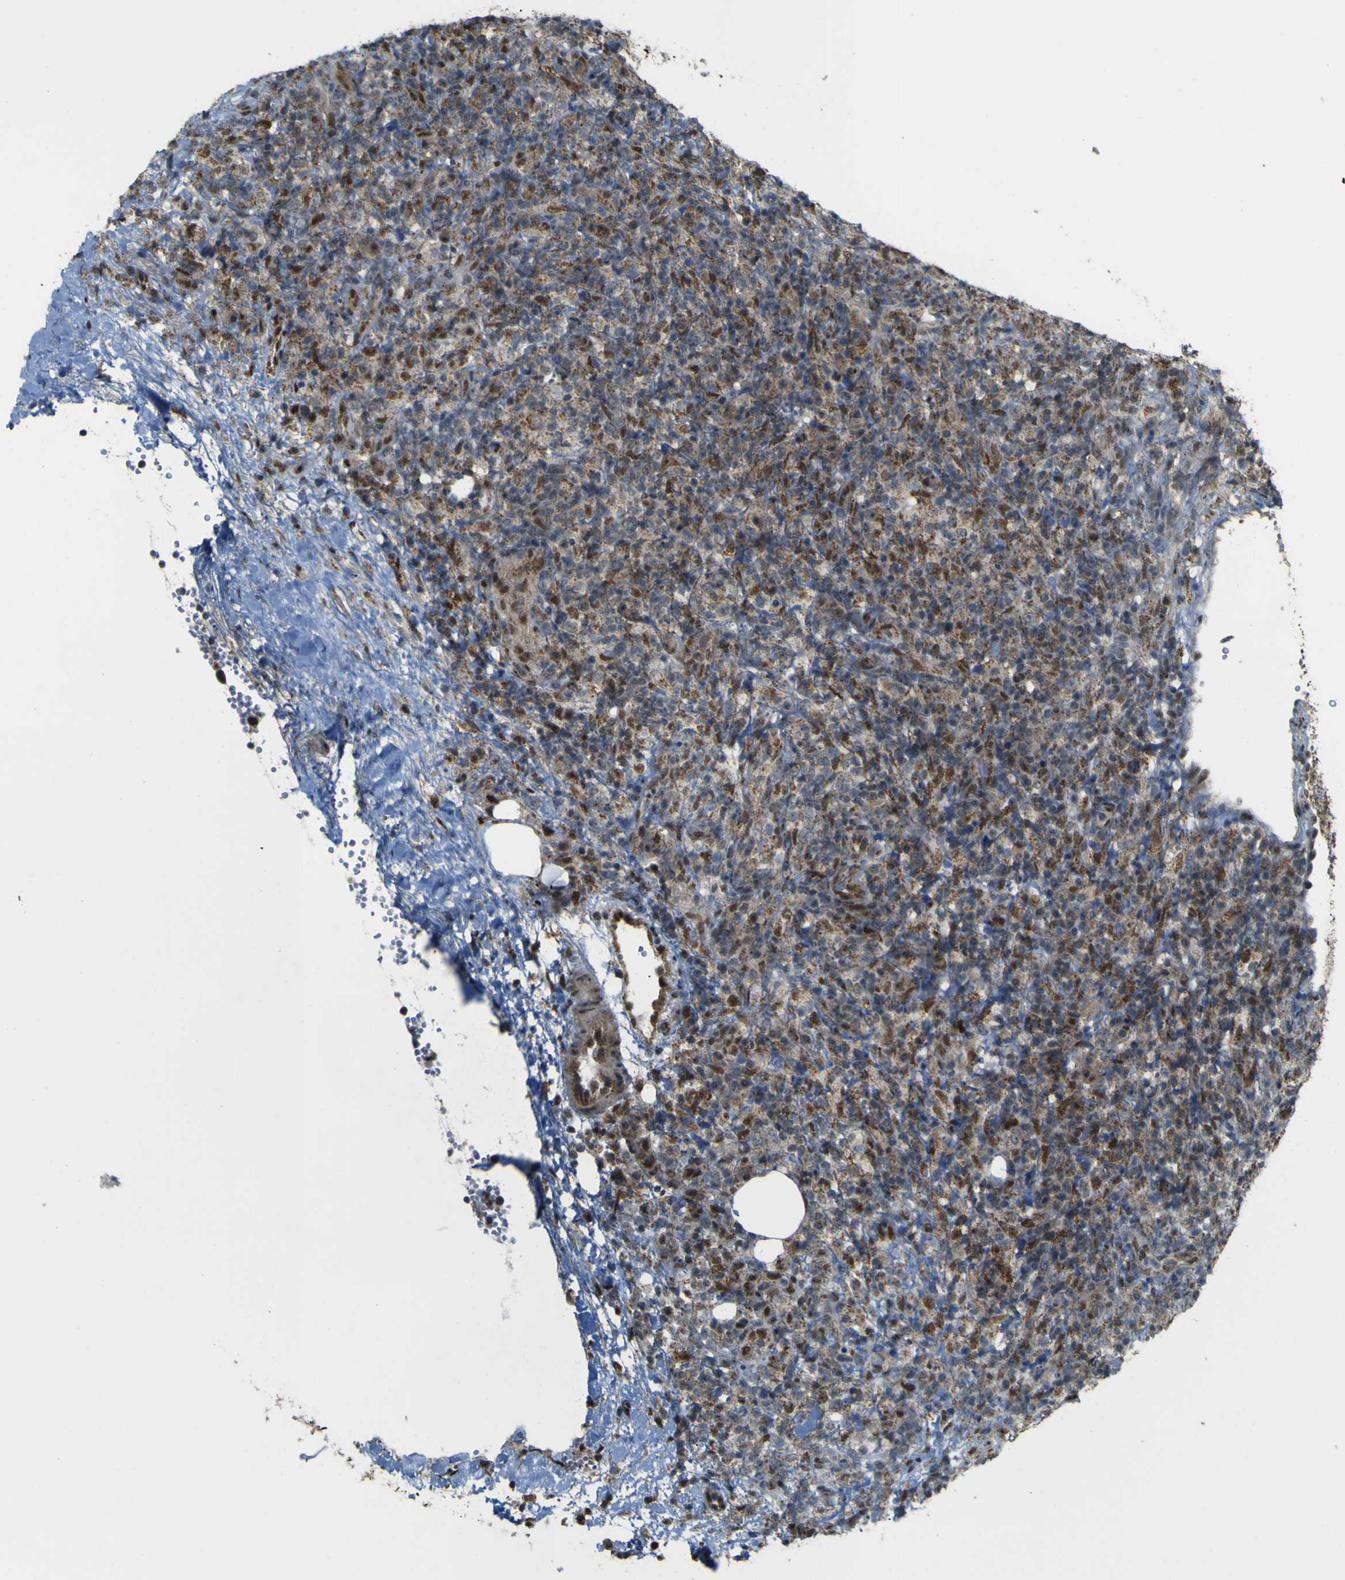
{"staining": {"intensity": "moderate", "quantity": "25%-75%", "location": "cytoplasmic/membranous,nuclear"}, "tissue": "lymphoma", "cell_type": "Tumor cells", "image_type": "cancer", "snomed": [{"axis": "morphology", "description": "Malignant lymphoma, non-Hodgkin's type, High grade"}, {"axis": "topography", "description": "Lymph node"}], "caption": "Lymphoma stained for a protein reveals moderate cytoplasmic/membranous and nuclear positivity in tumor cells. The protein is shown in brown color, while the nuclei are stained blue.", "gene": "ACBD5", "patient": {"sex": "female", "age": 76}}